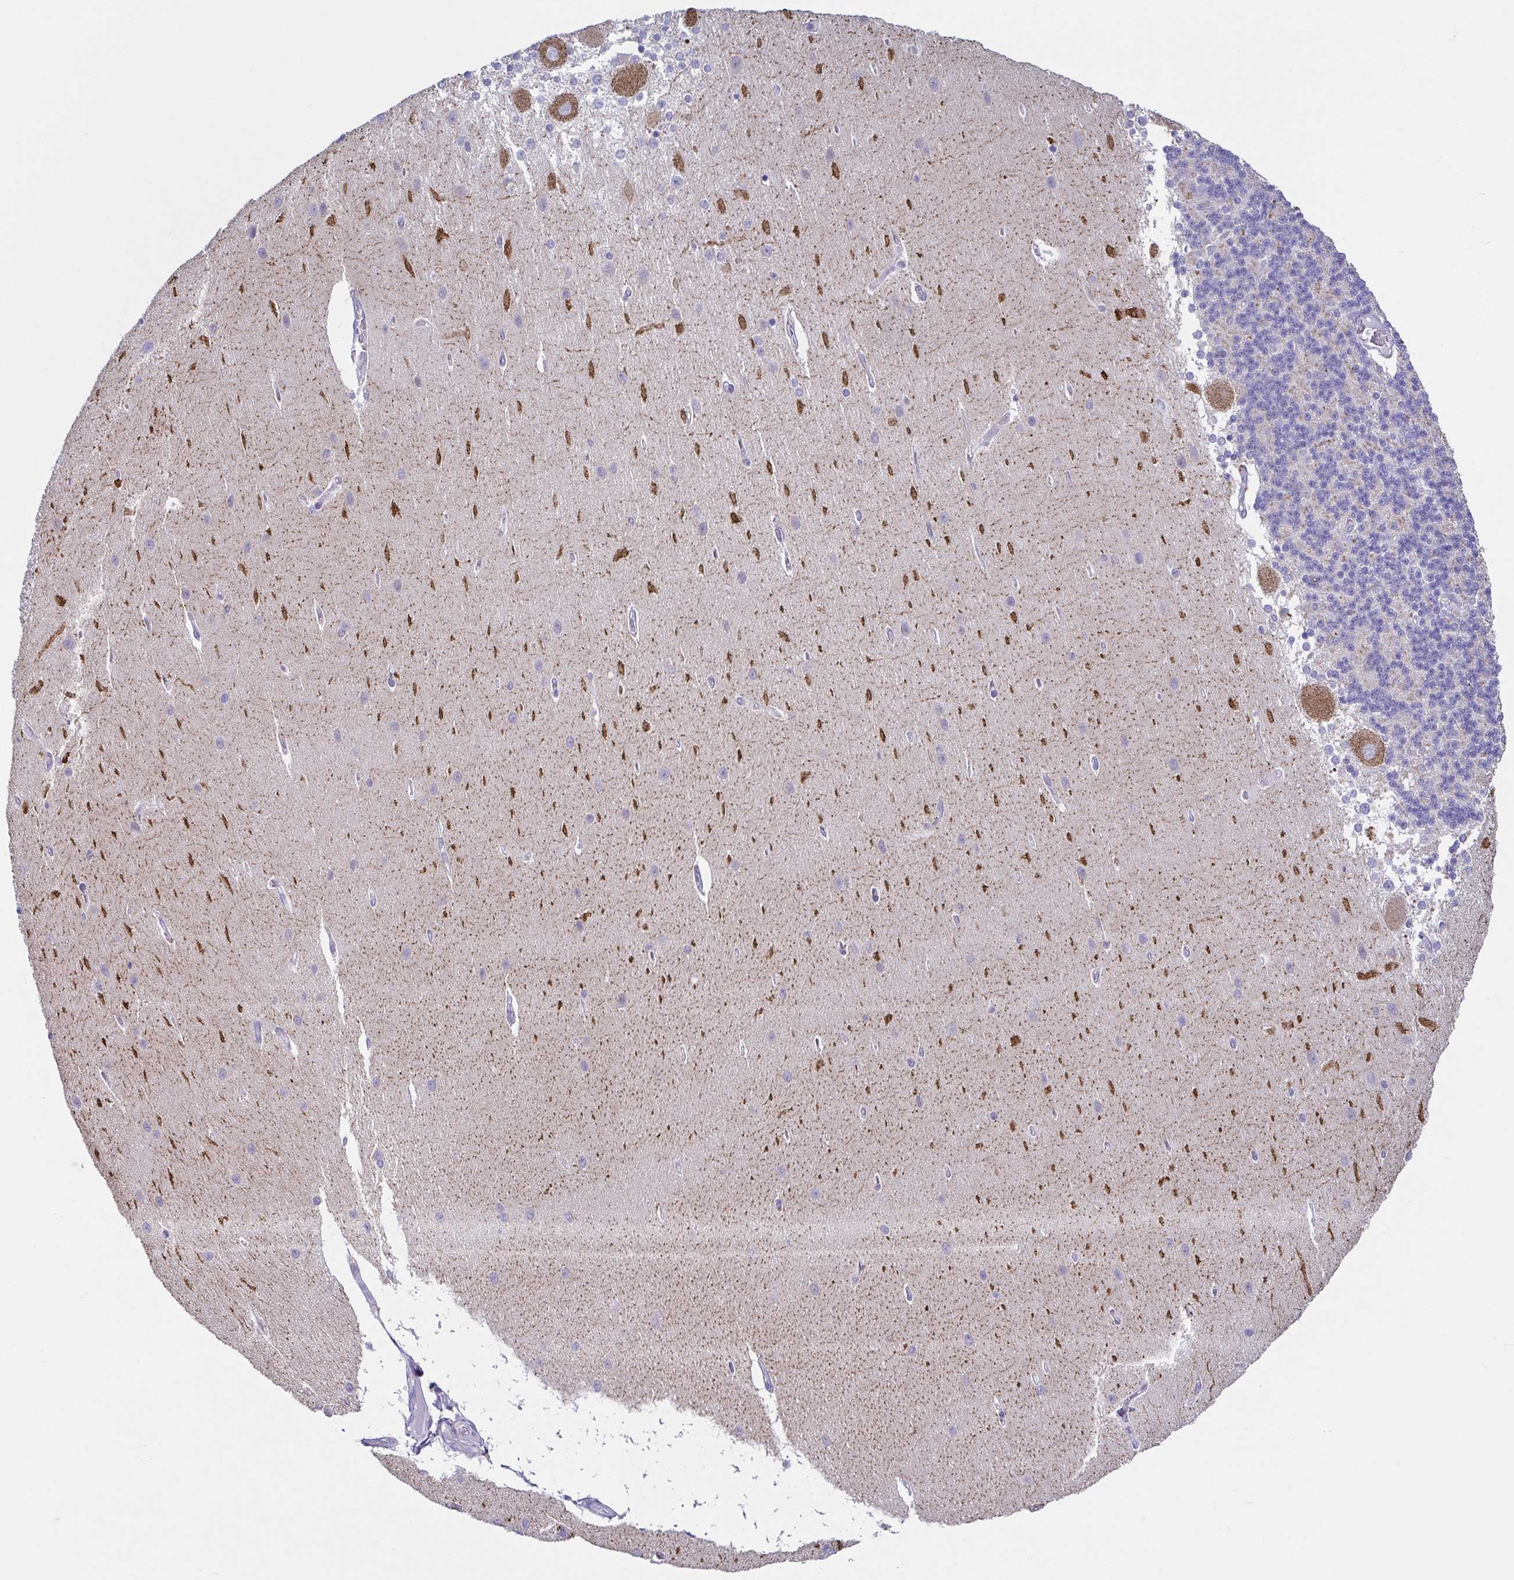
{"staining": {"intensity": "negative", "quantity": "none", "location": "none"}, "tissue": "cerebellum", "cell_type": "Cells in granular layer", "image_type": "normal", "snomed": [{"axis": "morphology", "description": "Normal tissue, NOS"}, {"axis": "topography", "description": "Cerebellum"}], "caption": "An immunohistochemistry micrograph of unremarkable cerebellum is shown. There is no staining in cells in granular layer of cerebellum. The staining was performed using DAB to visualize the protein expression in brown, while the nuclei were stained in blue with hematoxylin (Magnification: 20x).", "gene": "UBE2Q1", "patient": {"sex": "female", "age": 54}}